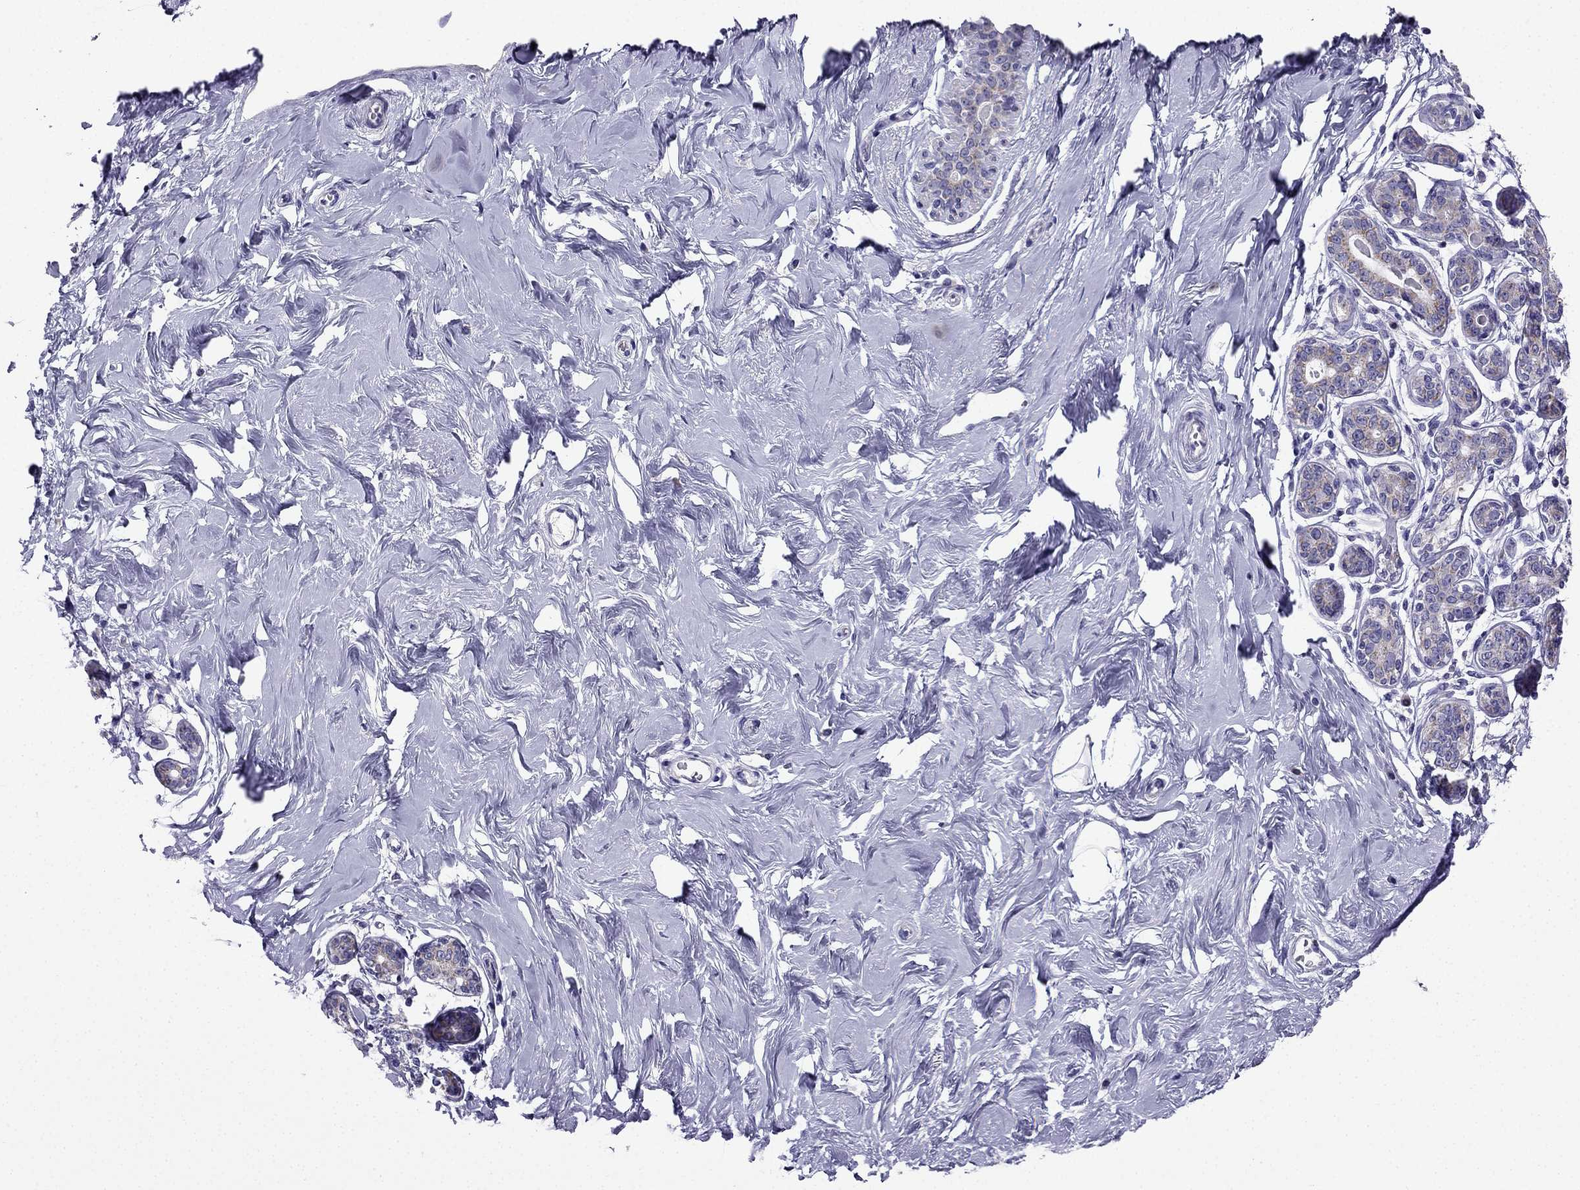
{"staining": {"intensity": "negative", "quantity": "none", "location": "none"}, "tissue": "breast", "cell_type": "Adipocytes", "image_type": "normal", "snomed": [{"axis": "morphology", "description": "Normal tissue, NOS"}, {"axis": "topography", "description": "Skin"}, {"axis": "topography", "description": "Breast"}], "caption": "Adipocytes are negative for brown protein staining in benign breast. The staining is performed using DAB brown chromogen with nuclei counter-stained in using hematoxylin.", "gene": "KIF5A", "patient": {"sex": "female", "age": 43}}